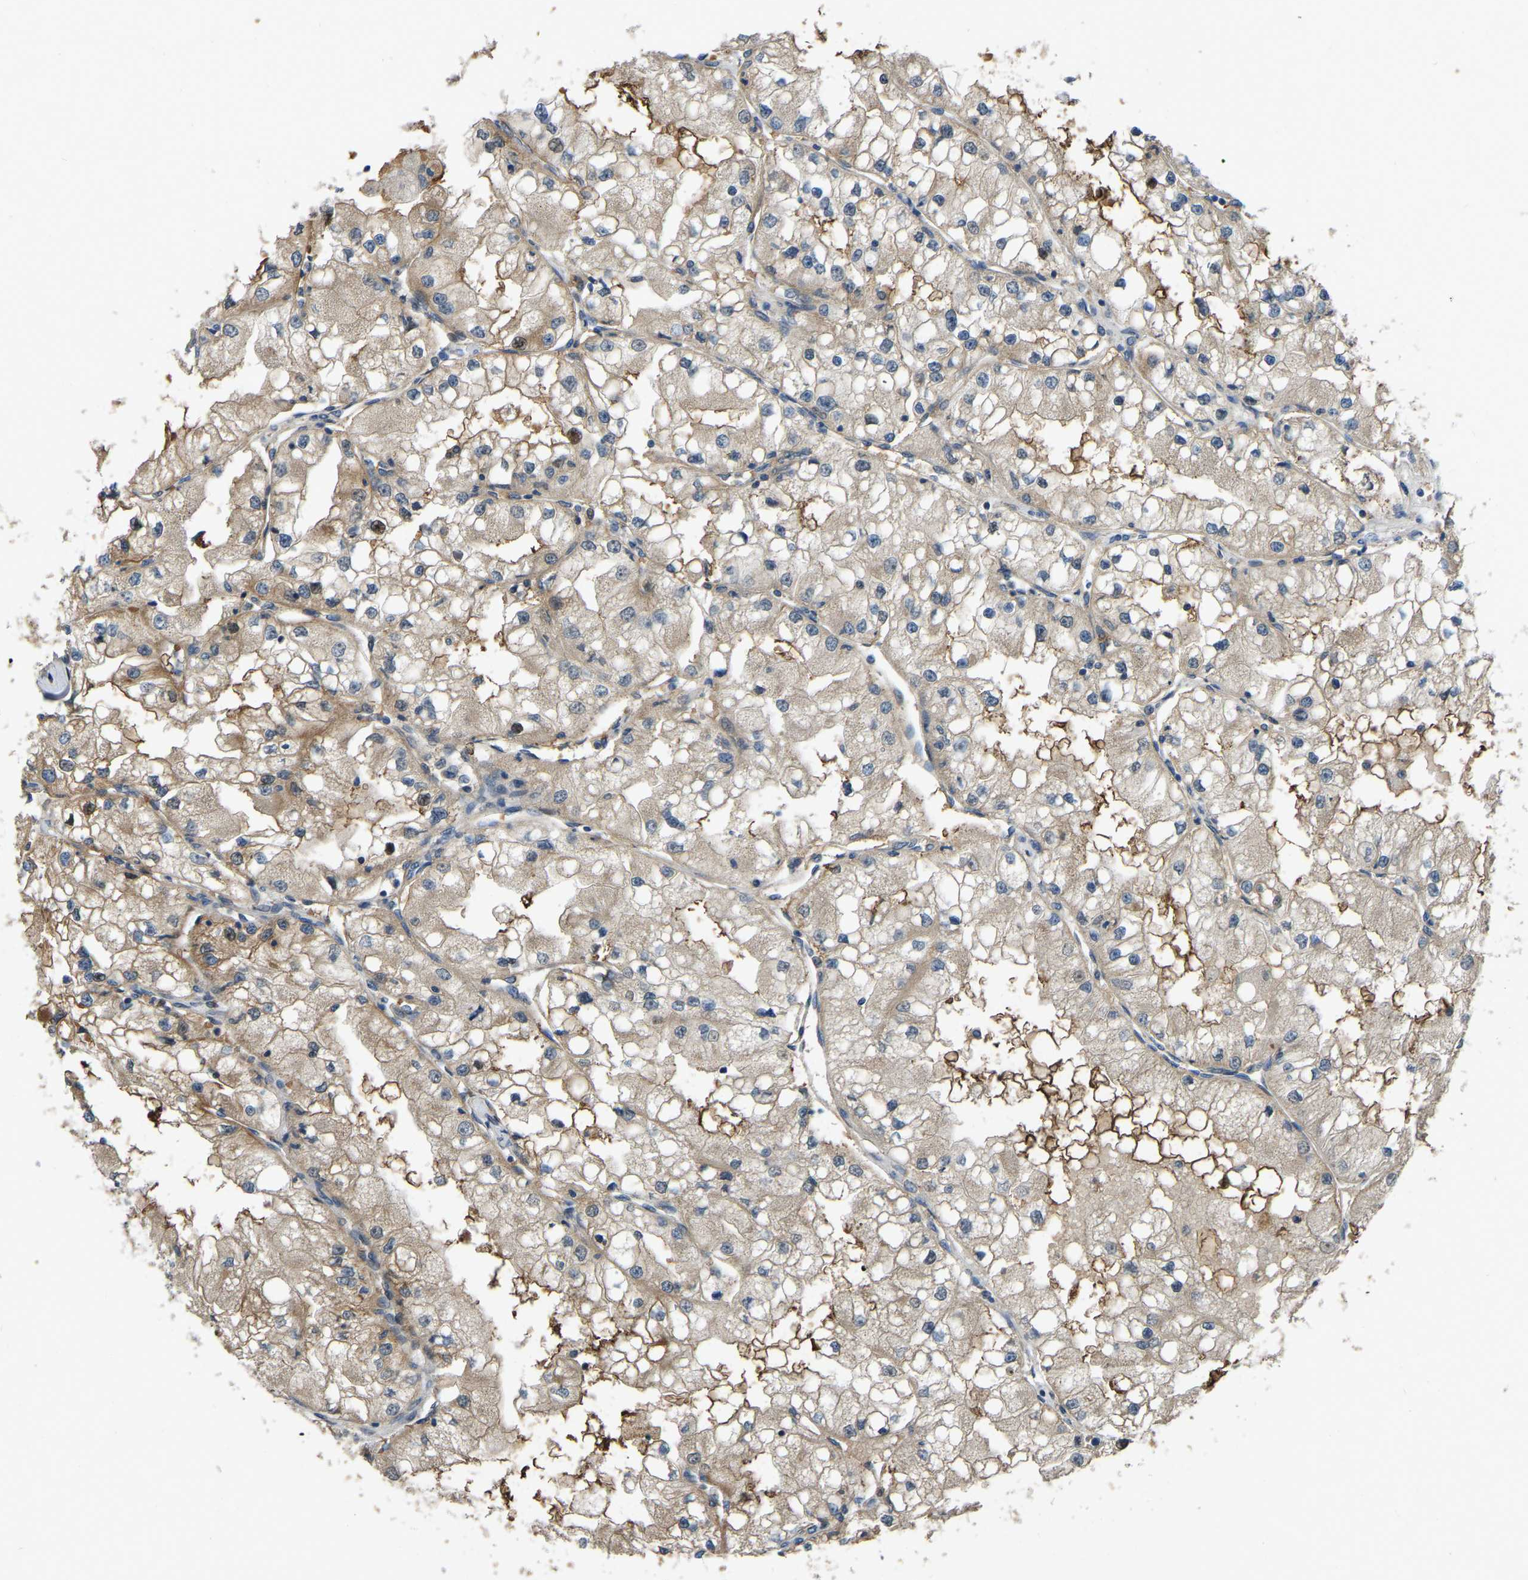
{"staining": {"intensity": "moderate", "quantity": "25%-75%", "location": "cytoplasmic/membranous"}, "tissue": "renal cancer", "cell_type": "Tumor cells", "image_type": "cancer", "snomed": [{"axis": "morphology", "description": "Adenocarcinoma, NOS"}, {"axis": "topography", "description": "Kidney"}], "caption": "Immunohistochemical staining of human adenocarcinoma (renal) displays medium levels of moderate cytoplasmic/membranous protein positivity in approximately 25%-75% of tumor cells.", "gene": "C21orf91", "patient": {"sex": "male", "age": 68}}